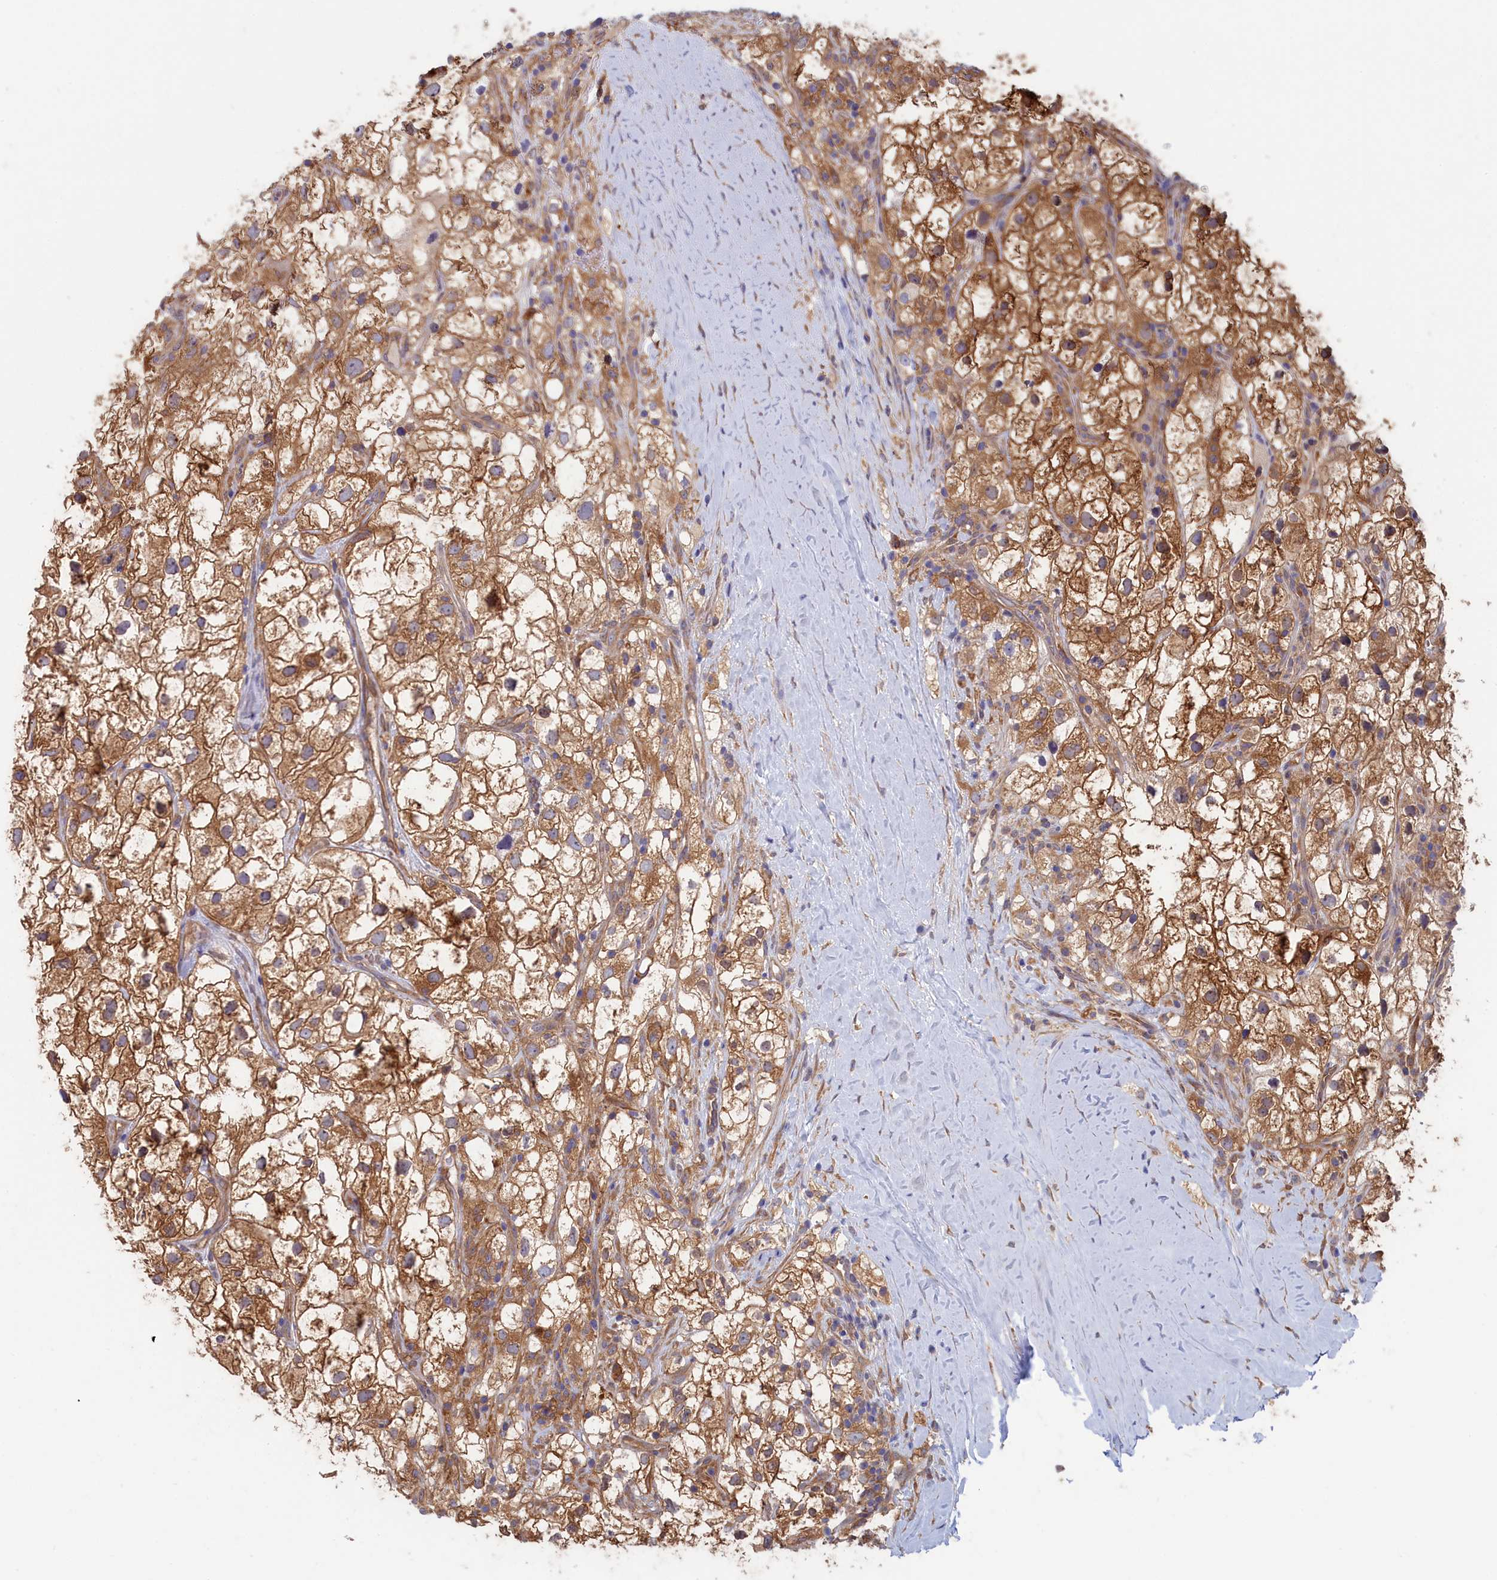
{"staining": {"intensity": "moderate", "quantity": ">75%", "location": "cytoplasmic/membranous"}, "tissue": "renal cancer", "cell_type": "Tumor cells", "image_type": "cancer", "snomed": [{"axis": "morphology", "description": "Adenocarcinoma, NOS"}, {"axis": "topography", "description": "Kidney"}], "caption": "Brown immunohistochemical staining in human renal adenocarcinoma shows moderate cytoplasmic/membranous staining in about >75% of tumor cells. The staining was performed using DAB, with brown indicating positive protein expression. Nuclei are stained blue with hematoxylin.", "gene": "SYNDIG1L", "patient": {"sex": "male", "age": 59}}